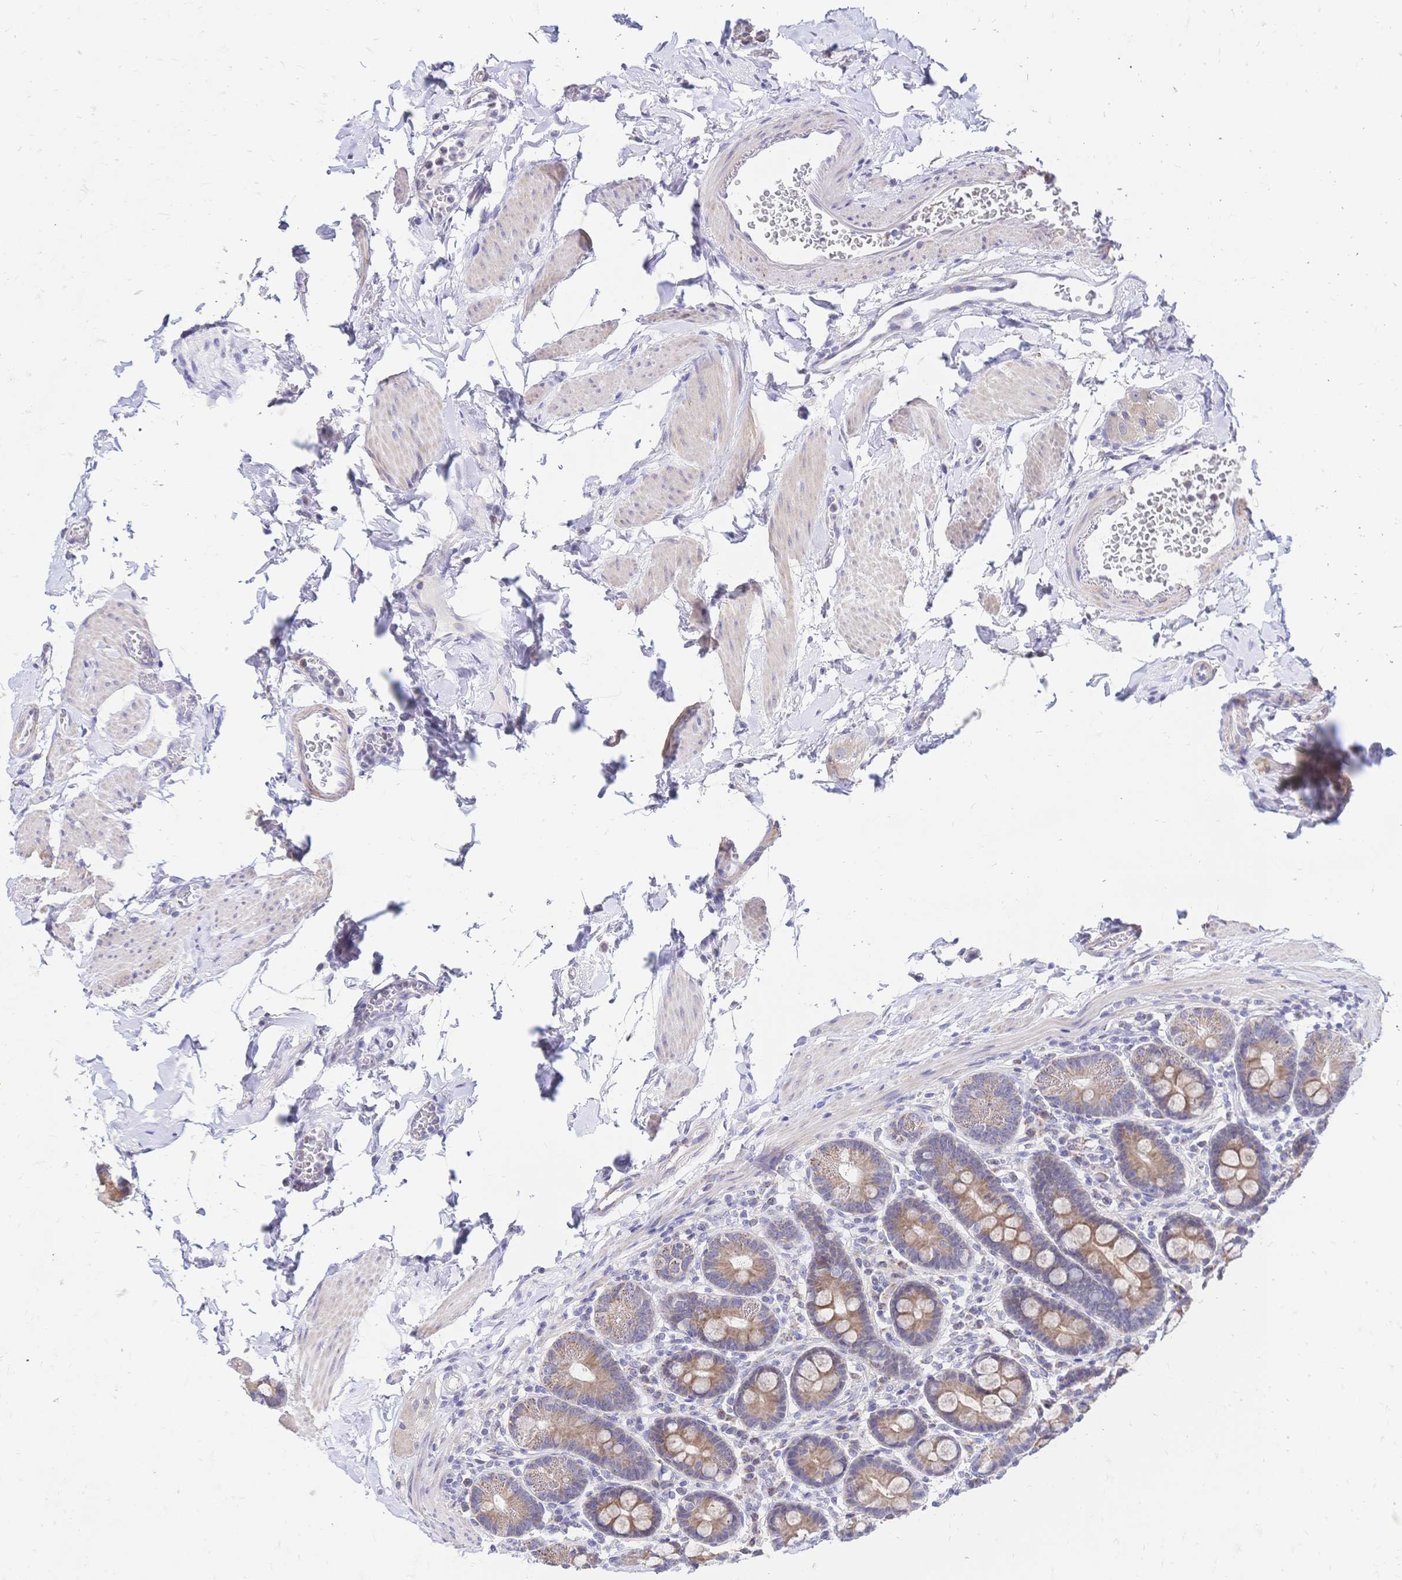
{"staining": {"intensity": "moderate", "quantity": ">75%", "location": "cytoplasmic/membranous"}, "tissue": "duodenum", "cell_type": "Glandular cells", "image_type": "normal", "snomed": [{"axis": "morphology", "description": "Normal tissue, NOS"}, {"axis": "topography", "description": "Pancreas"}, {"axis": "topography", "description": "Duodenum"}], "caption": "Approximately >75% of glandular cells in normal duodenum reveal moderate cytoplasmic/membranous protein expression as visualized by brown immunohistochemical staining.", "gene": "CLEC18A", "patient": {"sex": "male", "age": 59}}